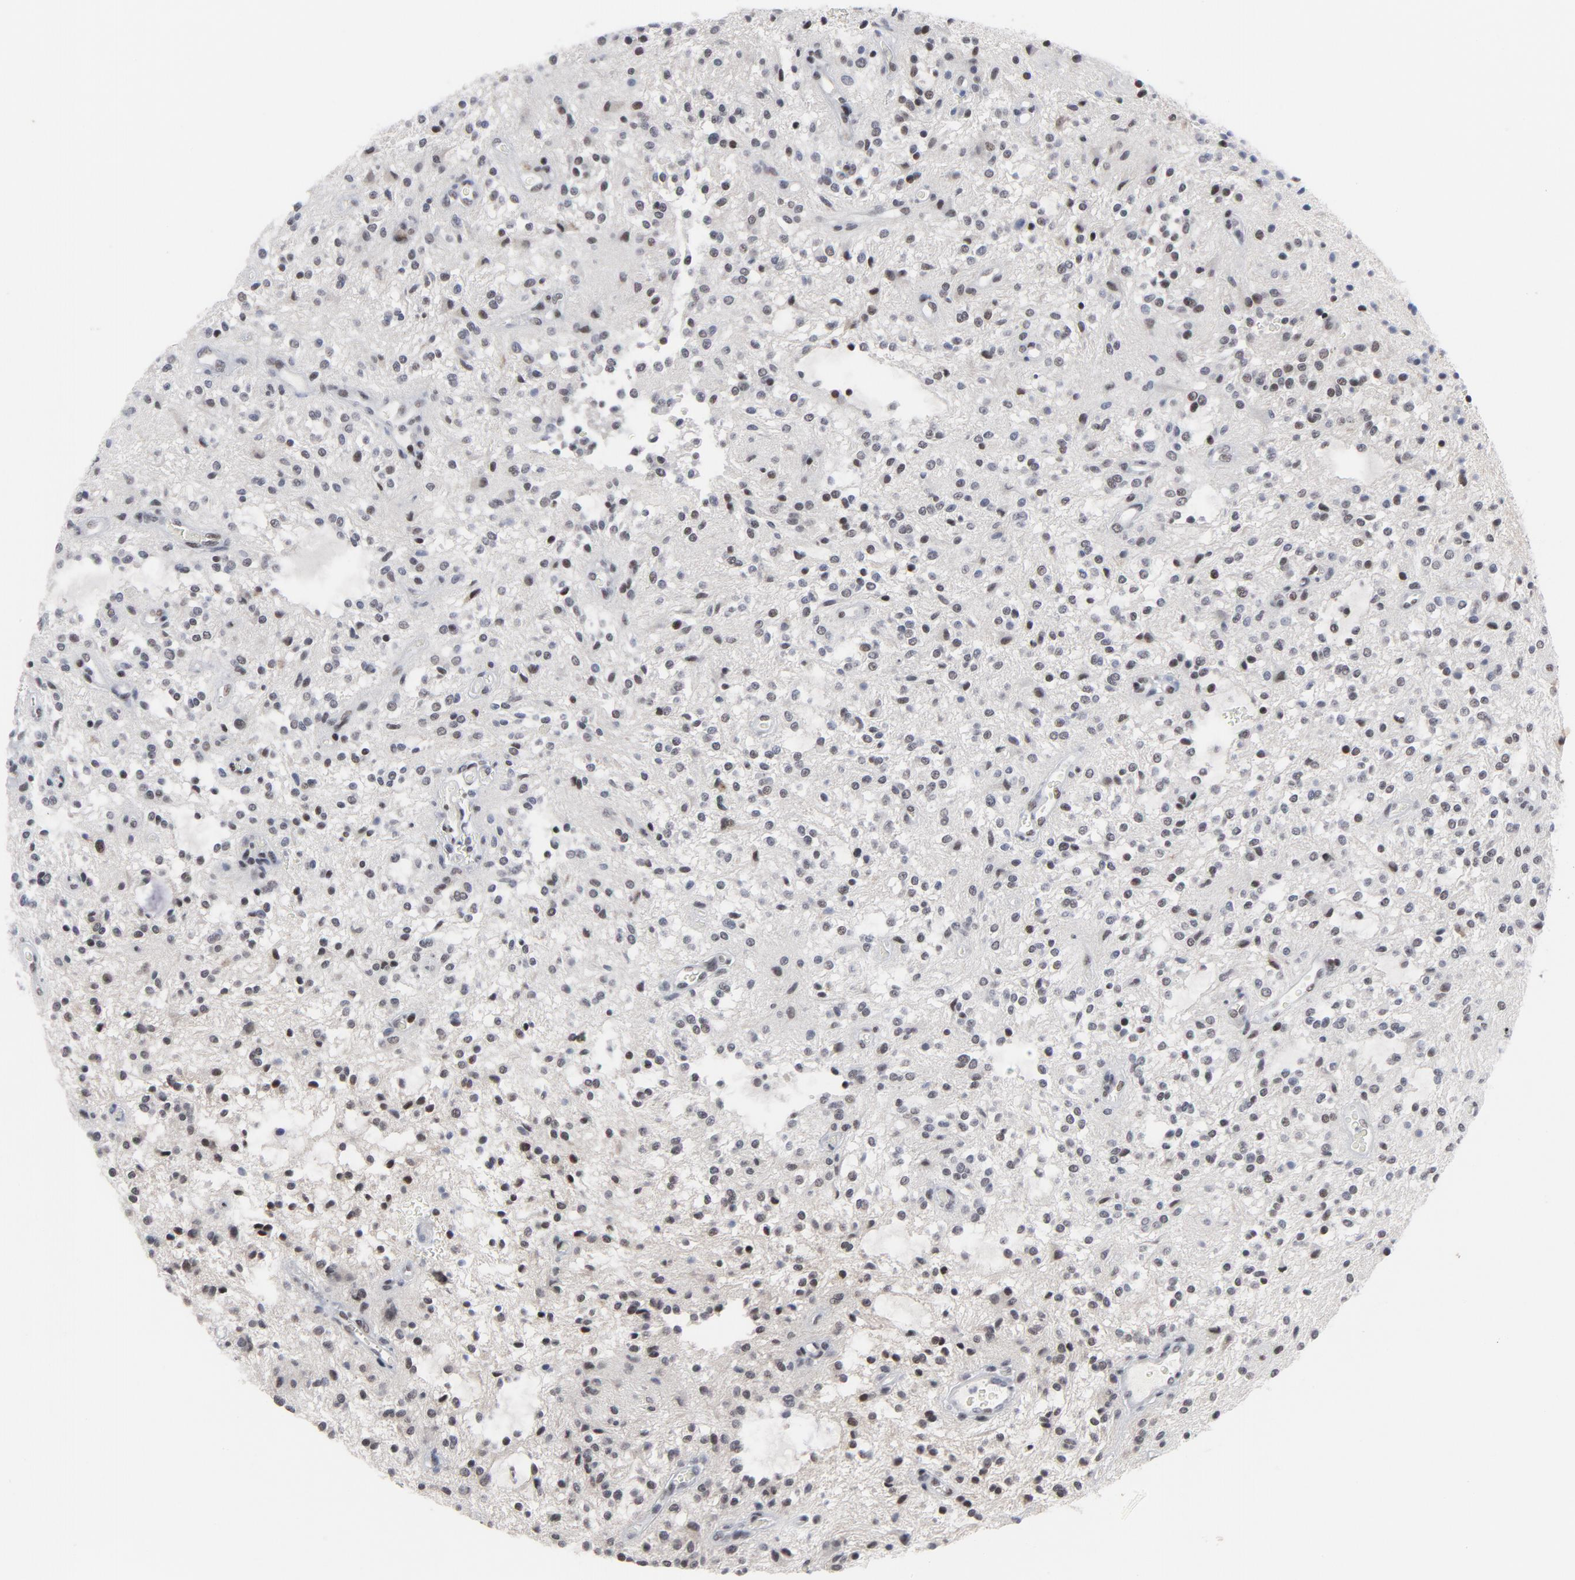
{"staining": {"intensity": "weak", "quantity": "<25%", "location": "nuclear"}, "tissue": "glioma", "cell_type": "Tumor cells", "image_type": "cancer", "snomed": [{"axis": "morphology", "description": "Glioma, malignant, NOS"}, {"axis": "topography", "description": "Cerebellum"}], "caption": "Human glioma (malignant) stained for a protein using immunohistochemistry (IHC) shows no staining in tumor cells.", "gene": "GABPA", "patient": {"sex": "female", "age": 10}}